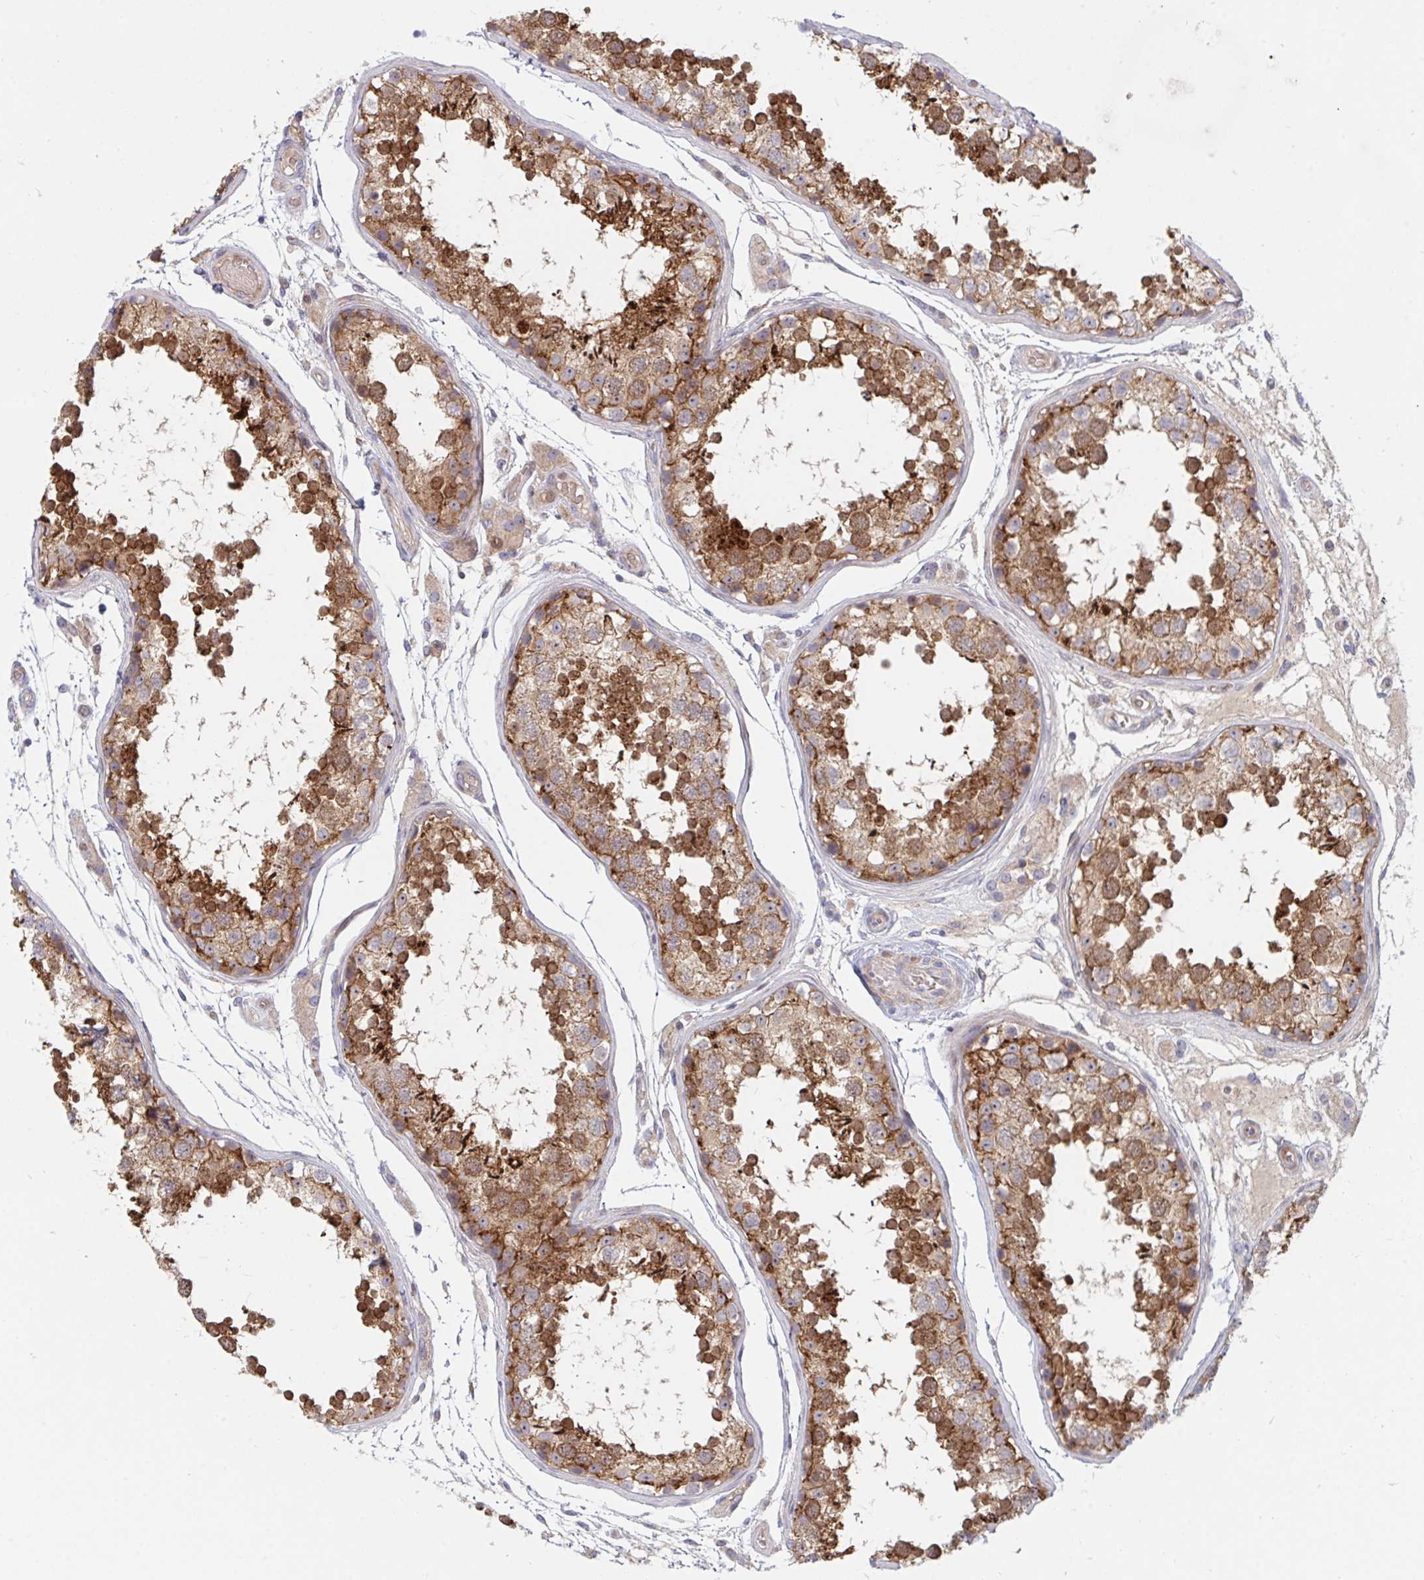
{"staining": {"intensity": "strong", "quantity": ">75%", "location": "cytoplasmic/membranous"}, "tissue": "testis", "cell_type": "Cells in seminiferous ducts", "image_type": "normal", "snomed": [{"axis": "morphology", "description": "Normal tissue, NOS"}, {"axis": "topography", "description": "Testis"}], "caption": "Immunohistochemistry micrograph of normal human testis stained for a protein (brown), which shows high levels of strong cytoplasmic/membranous expression in about >75% of cells in seminiferous ducts.", "gene": "TNFSF4", "patient": {"sex": "male", "age": 29}}